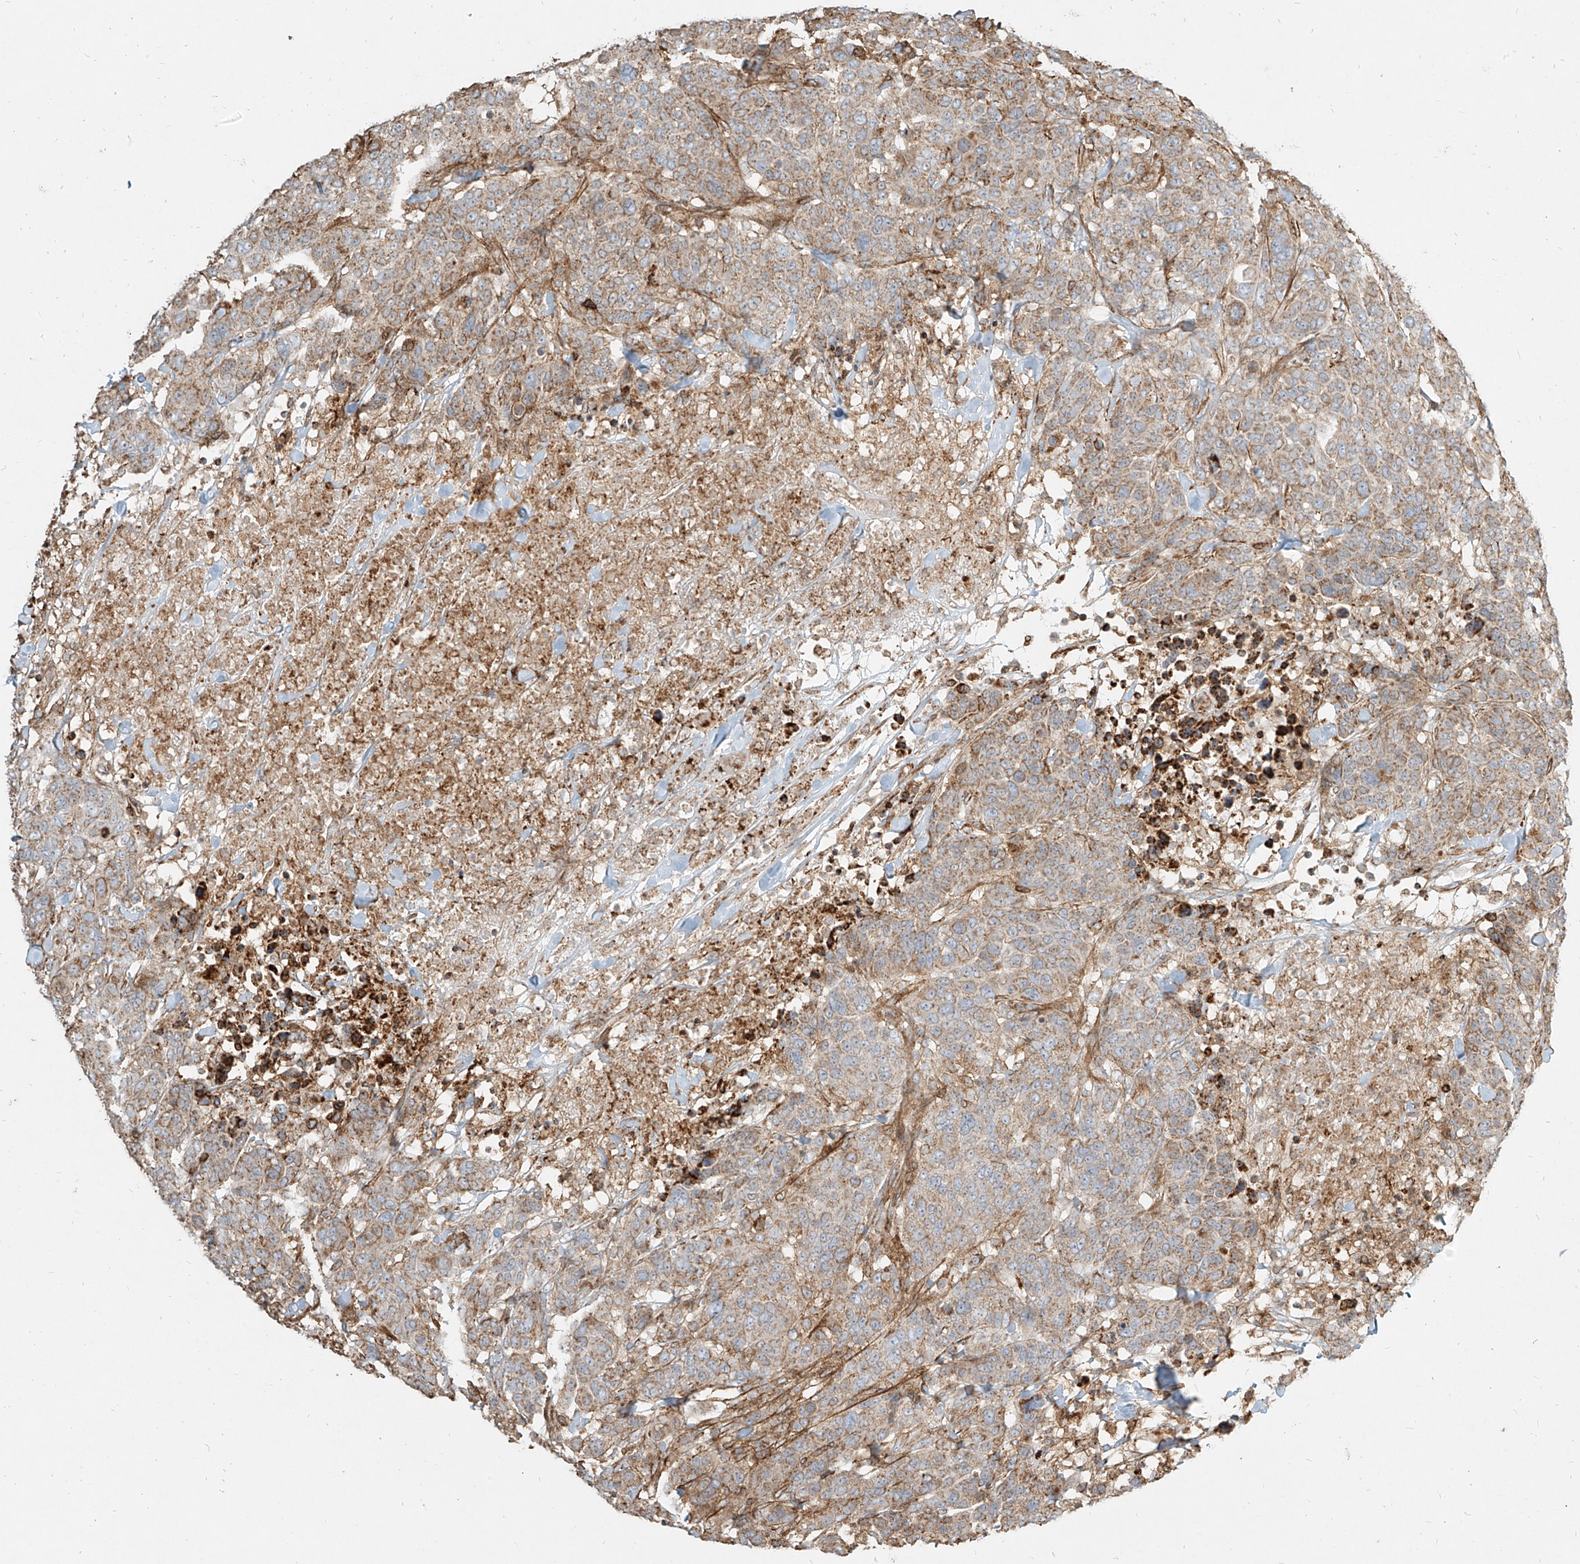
{"staining": {"intensity": "weak", "quantity": ">75%", "location": "cytoplasmic/membranous"}, "tissue": "breast cancer", "cell_type": "Tumor cells", "image_type": "cancer", "snomed": [{"axis": "morphology", "description": "Duct carcinoma"}, {"axis": "topography", "description": "Breast"}], "caption": "Breast cancer stained with immunohistochemistry (IHC) demonstrates weak cytoplasmic/membranous positivity in approximately >75% of tumor cells.", "gene": "MTX2", "patient": {"sex": "female", "age": 37}}